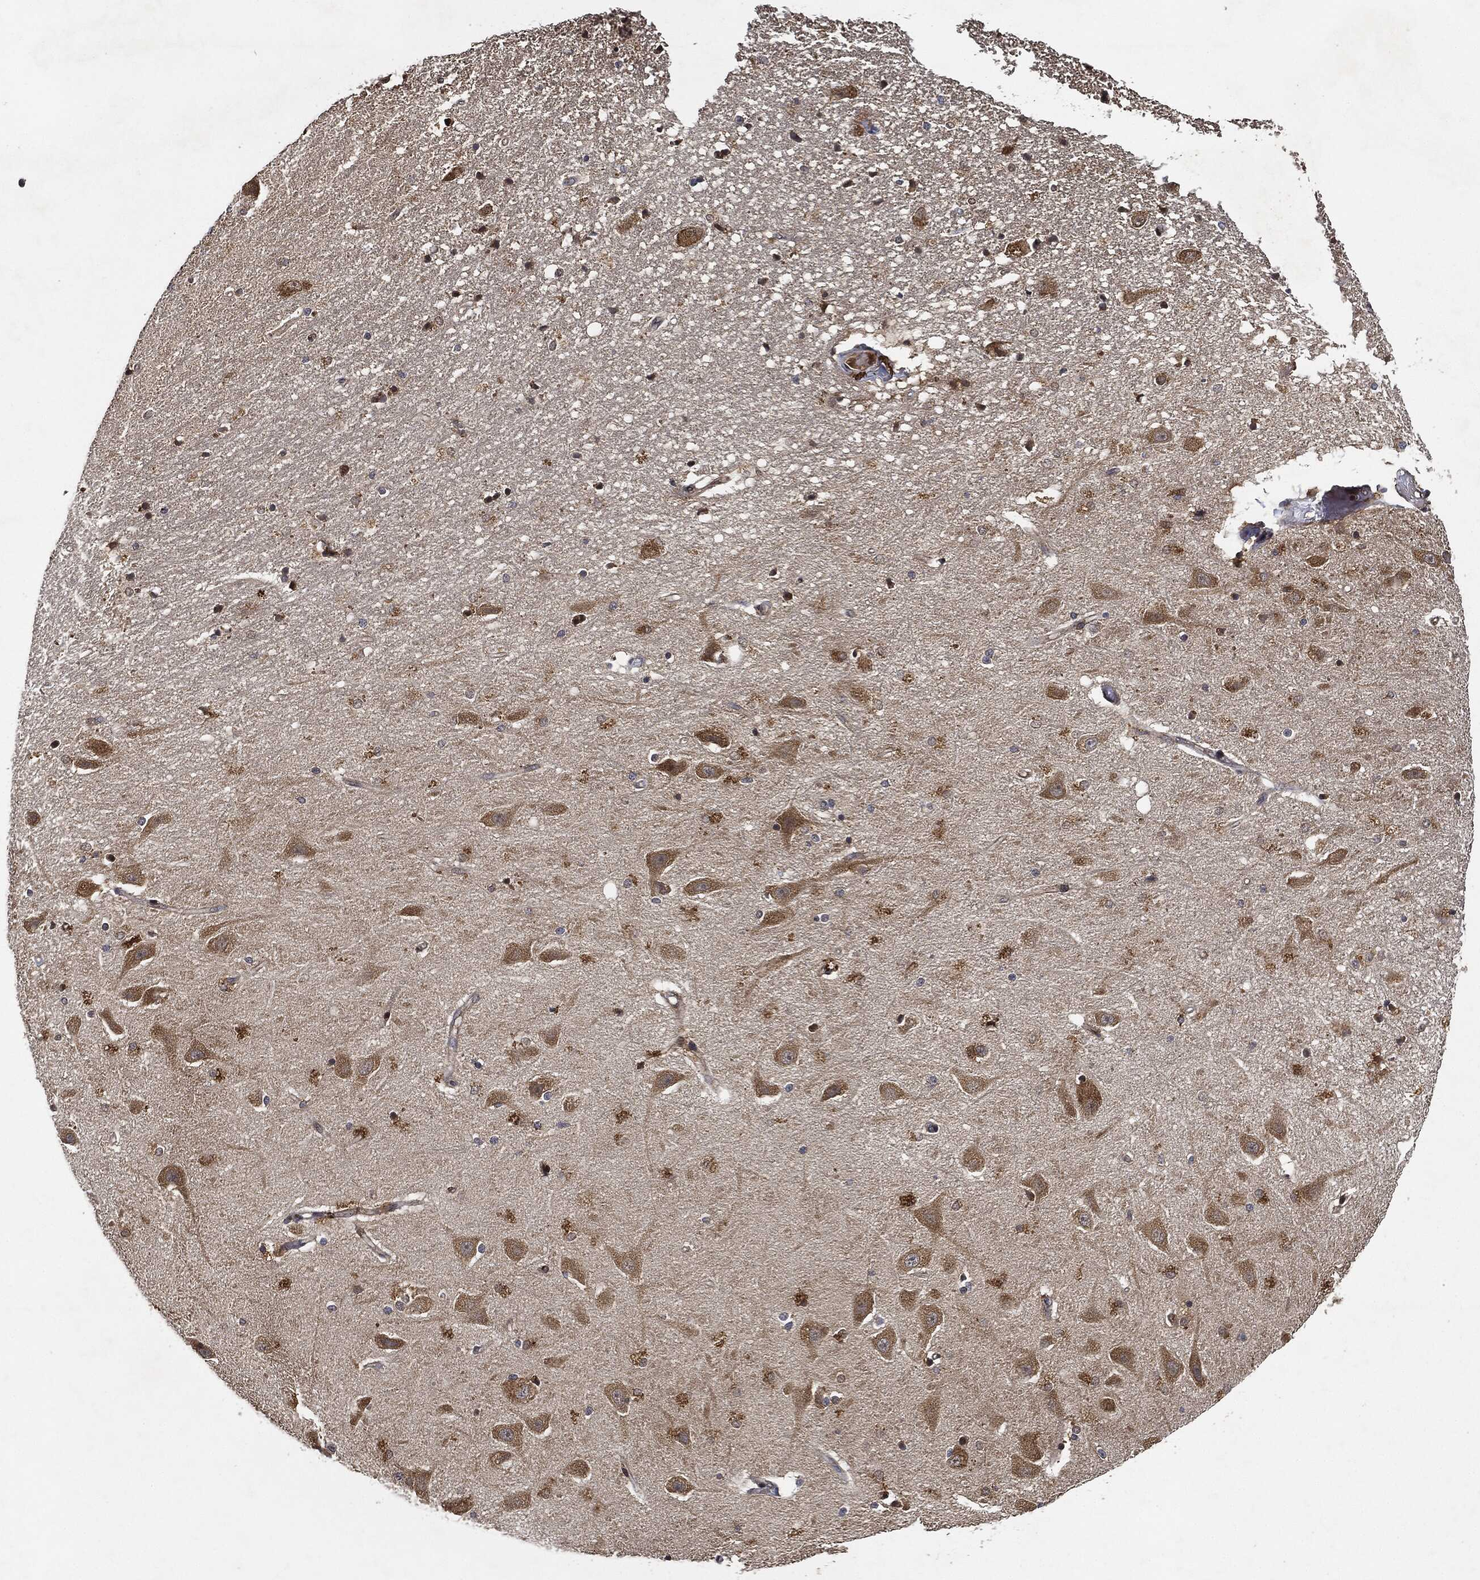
{"staining": {"intensity": "negative", "quantity": "none", "location": "none"}, "tissue": "hippocampus", "cell_type": "Glial cells", "image_type": "normal", "snomed": [{"axis": "morphology", "description": "Normal tissue, NOS"}, {"axis": "topography", "description": "Hippocampus"}], "caption": "IHC of benign hippocampus reveals no expression in glial cells.", "gene": "MLST8", "patient": {"sex": "male", "age": 49}}